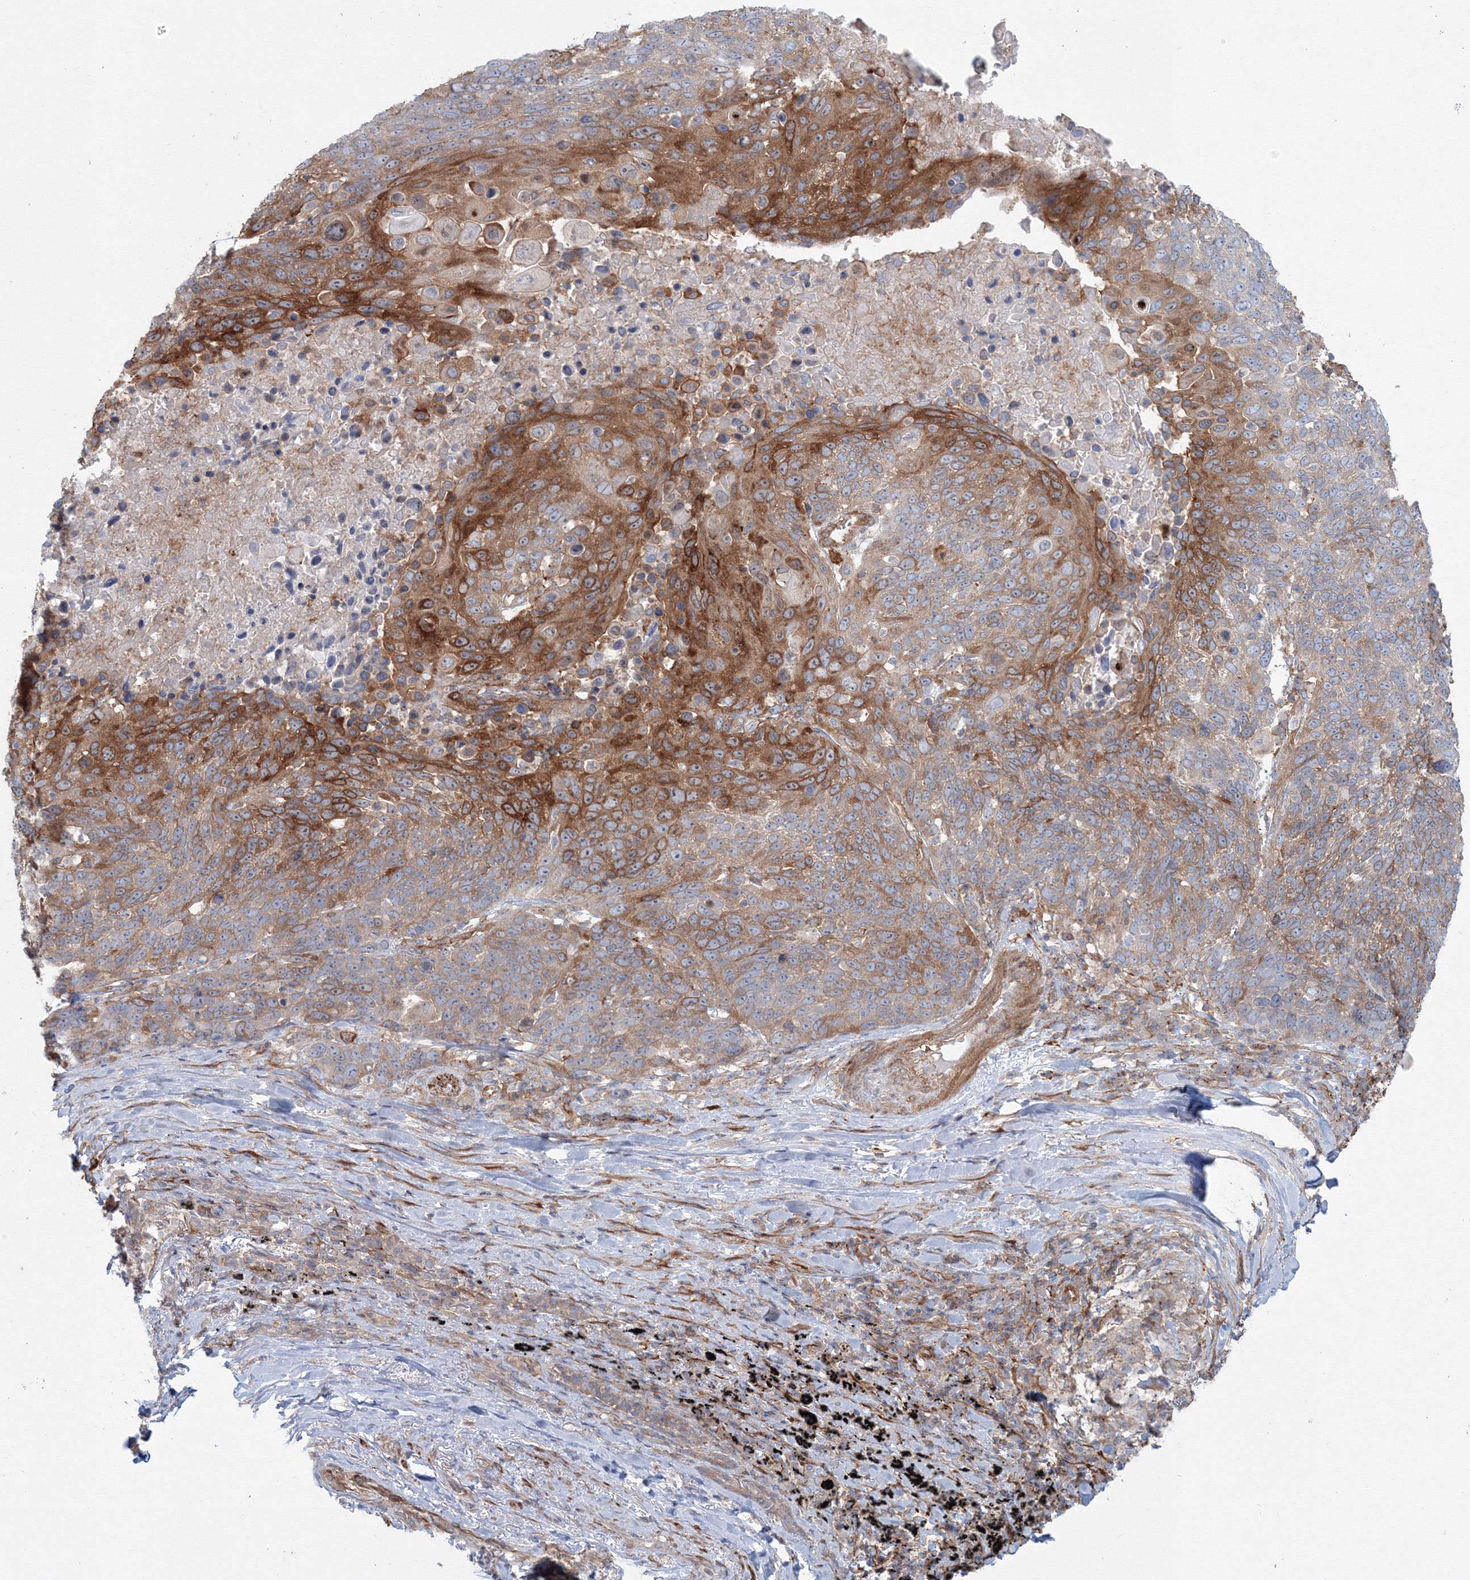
{"staining": {"intensity": "moderate", "quantity": "<25%", "location": "cytoplasmic/membranous"}, "tissue": "lung cancer", "cell_type": "Tumor cells", "image_type": "cancer", "snomed": [{"axis": "morphology", "description": "Squamous cell carcinoma, NOS"}, {"axis": "topography", "description": "Lung"}], "caption": "The immunohistochemical stain labels moderate cytoplasmic/membranous expression in tumor cells of lung cancer tissue. (DAB = brown stain, brightfield microscopy at high magnification).", "gene": "SH3PXD2A", "patient": {"sex": "male", "age": 66}}